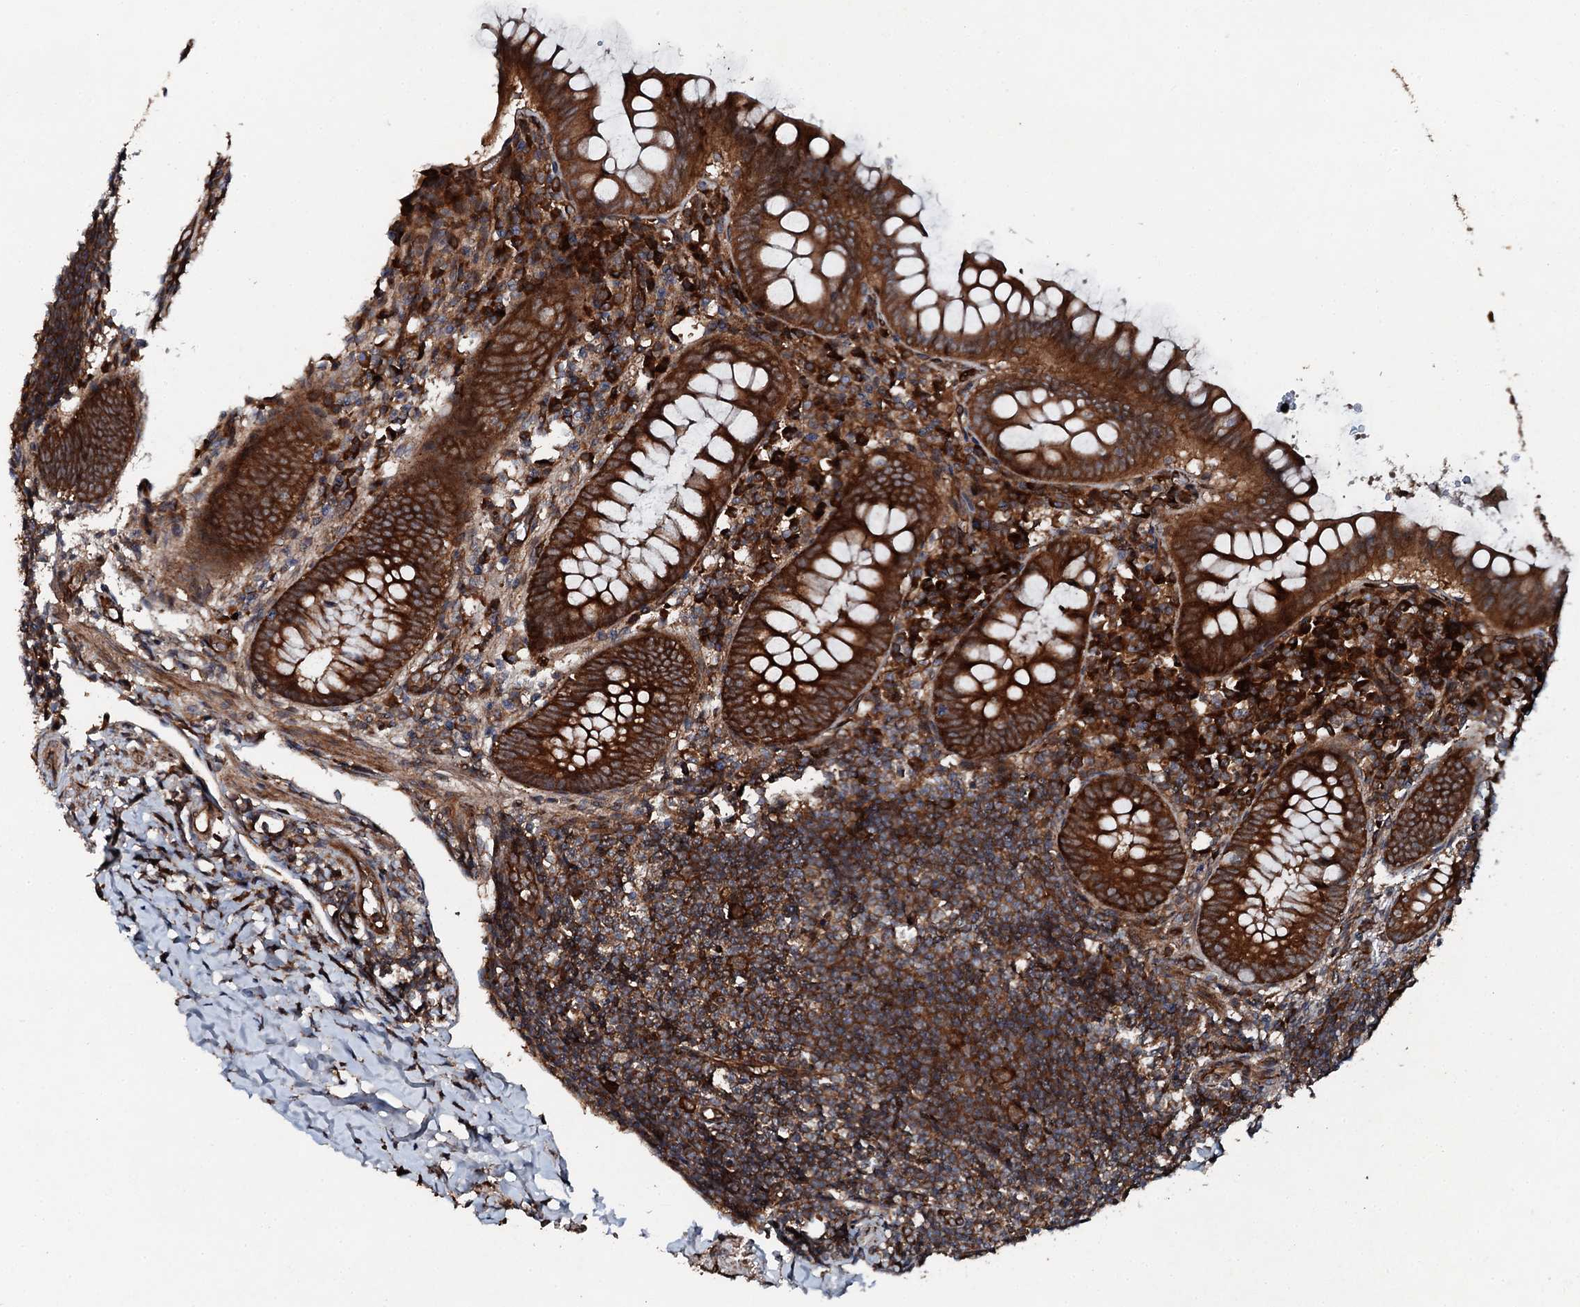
{"staining": {"intensity": "strong", "quantity": ">75%", "location": "cytoplasmic/membranous"}, "tissue": "appendix", "cell_type": "Glandular cells", "image_type": "normal", "snomed": [{"axis": "morphology", "description": "Normal tissue, NOS"}, {"axis": "topography", "description": "Appendix"}], "caption": "Immunohistochemical staining of unremarkable appendix shows high levels of strong cytoplasmic/membranous positivity in about >75% of glandular cells. (Stains: DAB (3,3'-diaminobenzidine) in brown, nuclei in blue, Microscopy: brightfield microscopy at high magnification).", "gene": "FLYWCH1", "patient": {"sex": "female", "age": 33}}